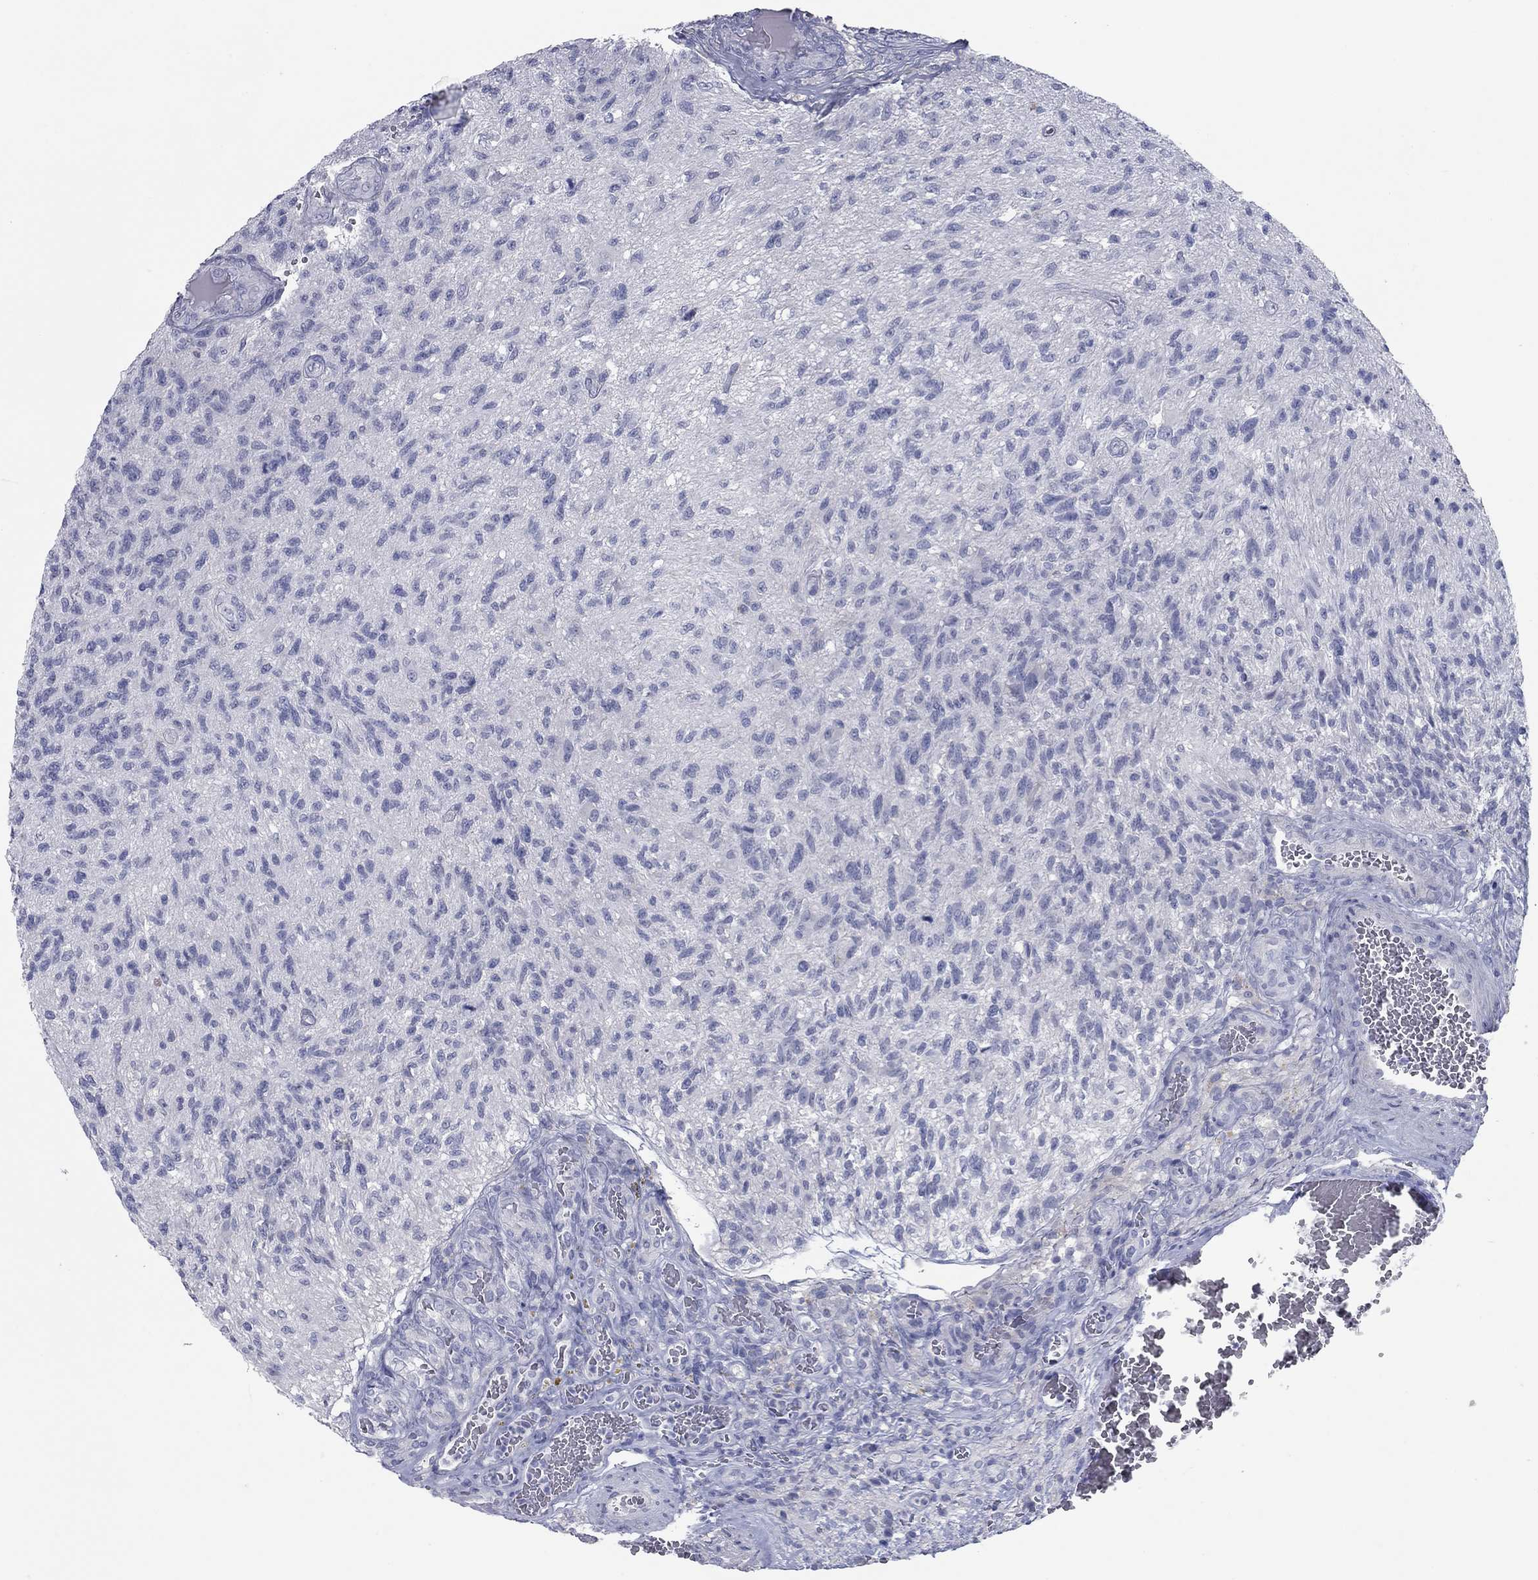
{"staining": {"intensity": "negative", "quantity": "none", "location": "none"}, "tissue": "glioma", "cell_type": "Tumor cells", "image_type": "cancer", "snomed": [{"axis": "morphology", "description": "Glioma, malignant, High grade"}, {"axis": "topography", "description": "Brain"}], "caption": "A micrograph of glioma stained for a protein shows no brown staining in tumor cells. (Brightfield microscopy of DAB (3,3'-diaminobenzidine) IHC at high magnification).", "gene": "KIRREL2", "patient": {"sex": "male", "age": 56}}